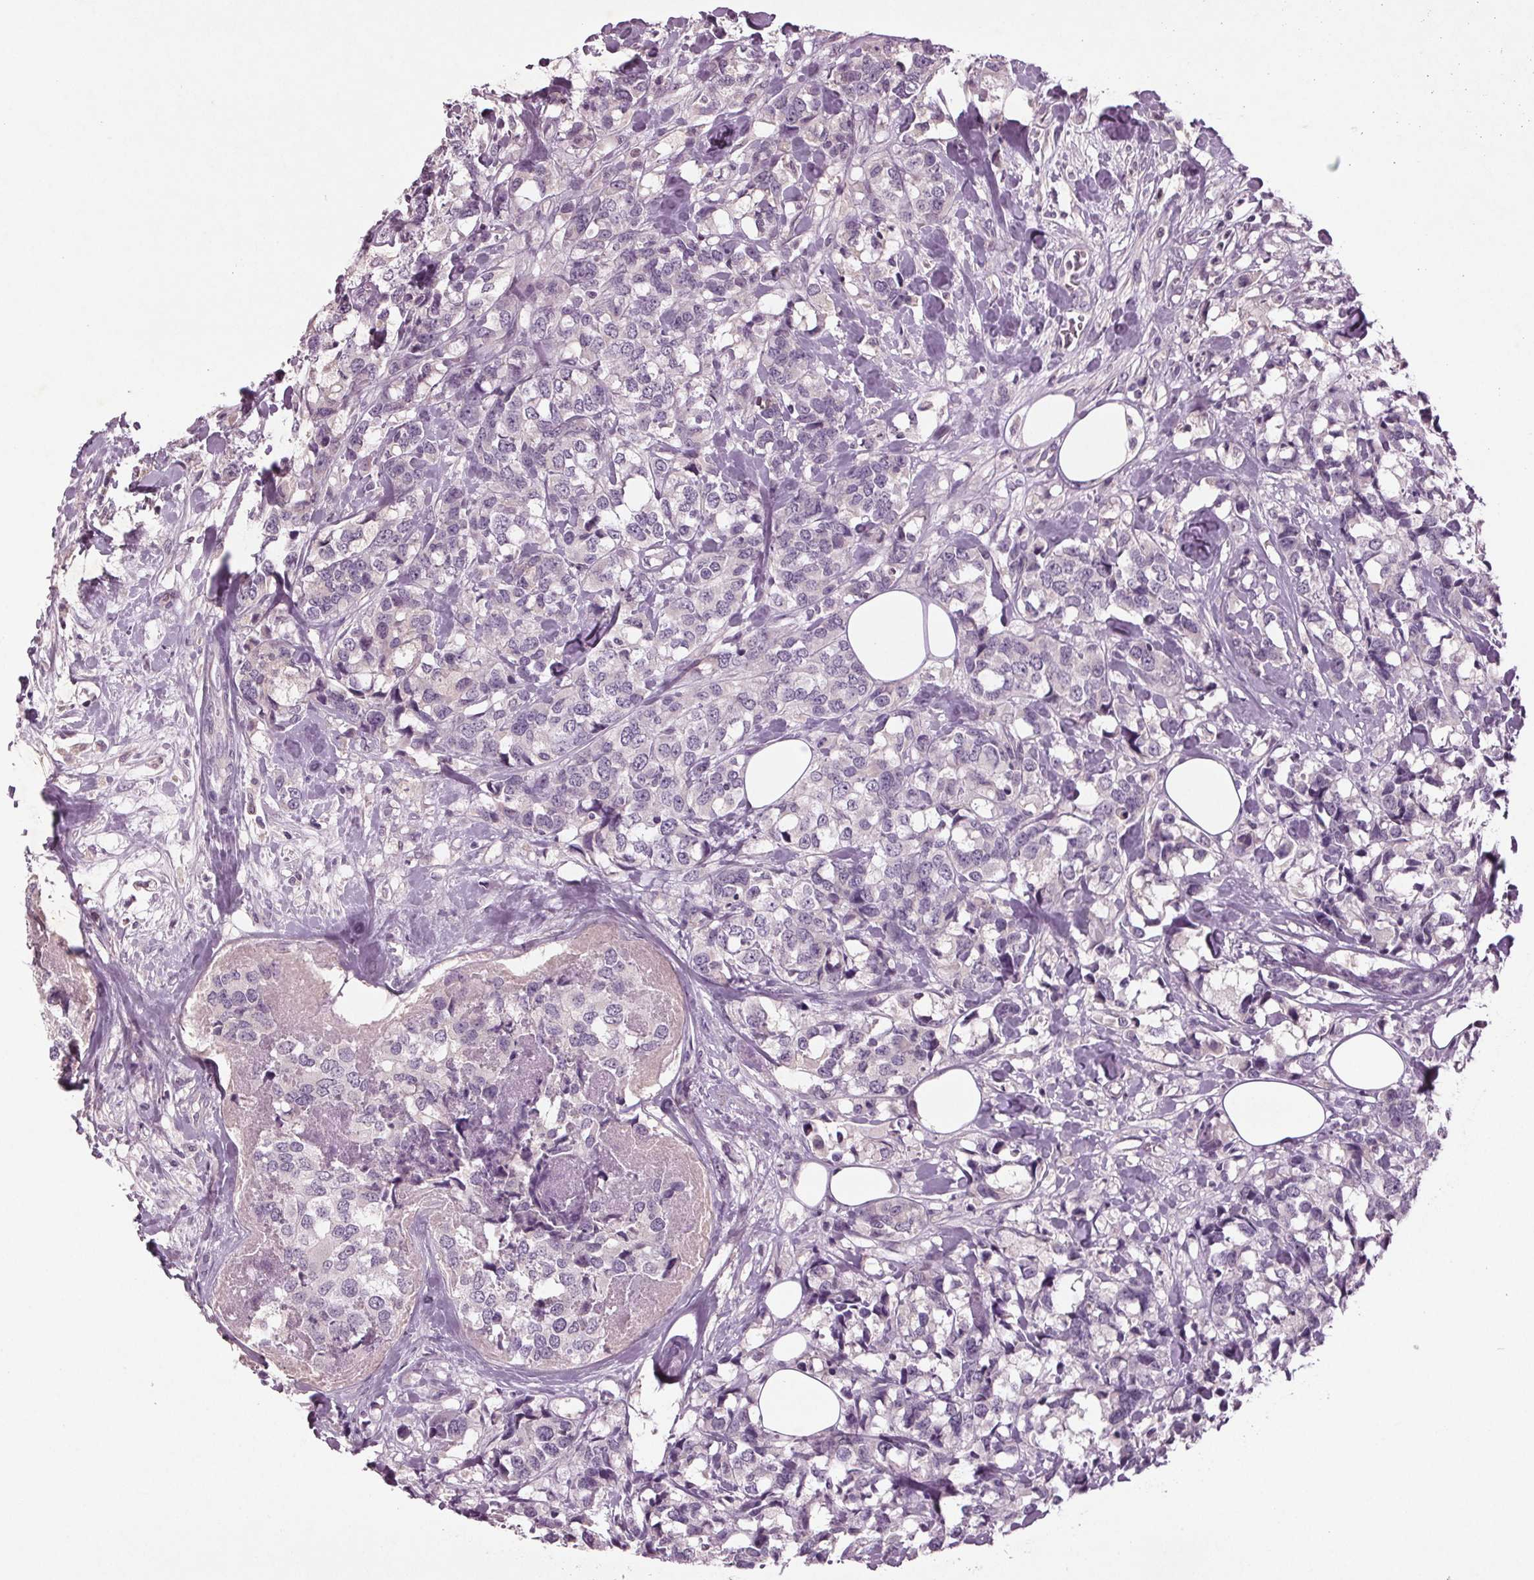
{"staining": {"intensity": "negative", "quantity": "none", "location": "none"}, "tissue": "breast cancer", "cell_type": "Tumor cells", "image_type": "cancer", "snomed": [{"axis": "morphology", "description": "Lobular carcinoma"}, {"axis": "topography", "description": "Breast"}], "caption": "IHC photomicrograph of breast cancer (lobular carcinoma) stained for a protein (brown), which demonstrates no positivity in tumor cells.", "gene": "BHLHE22", "patient": {"sex": "female", "age": 59}}